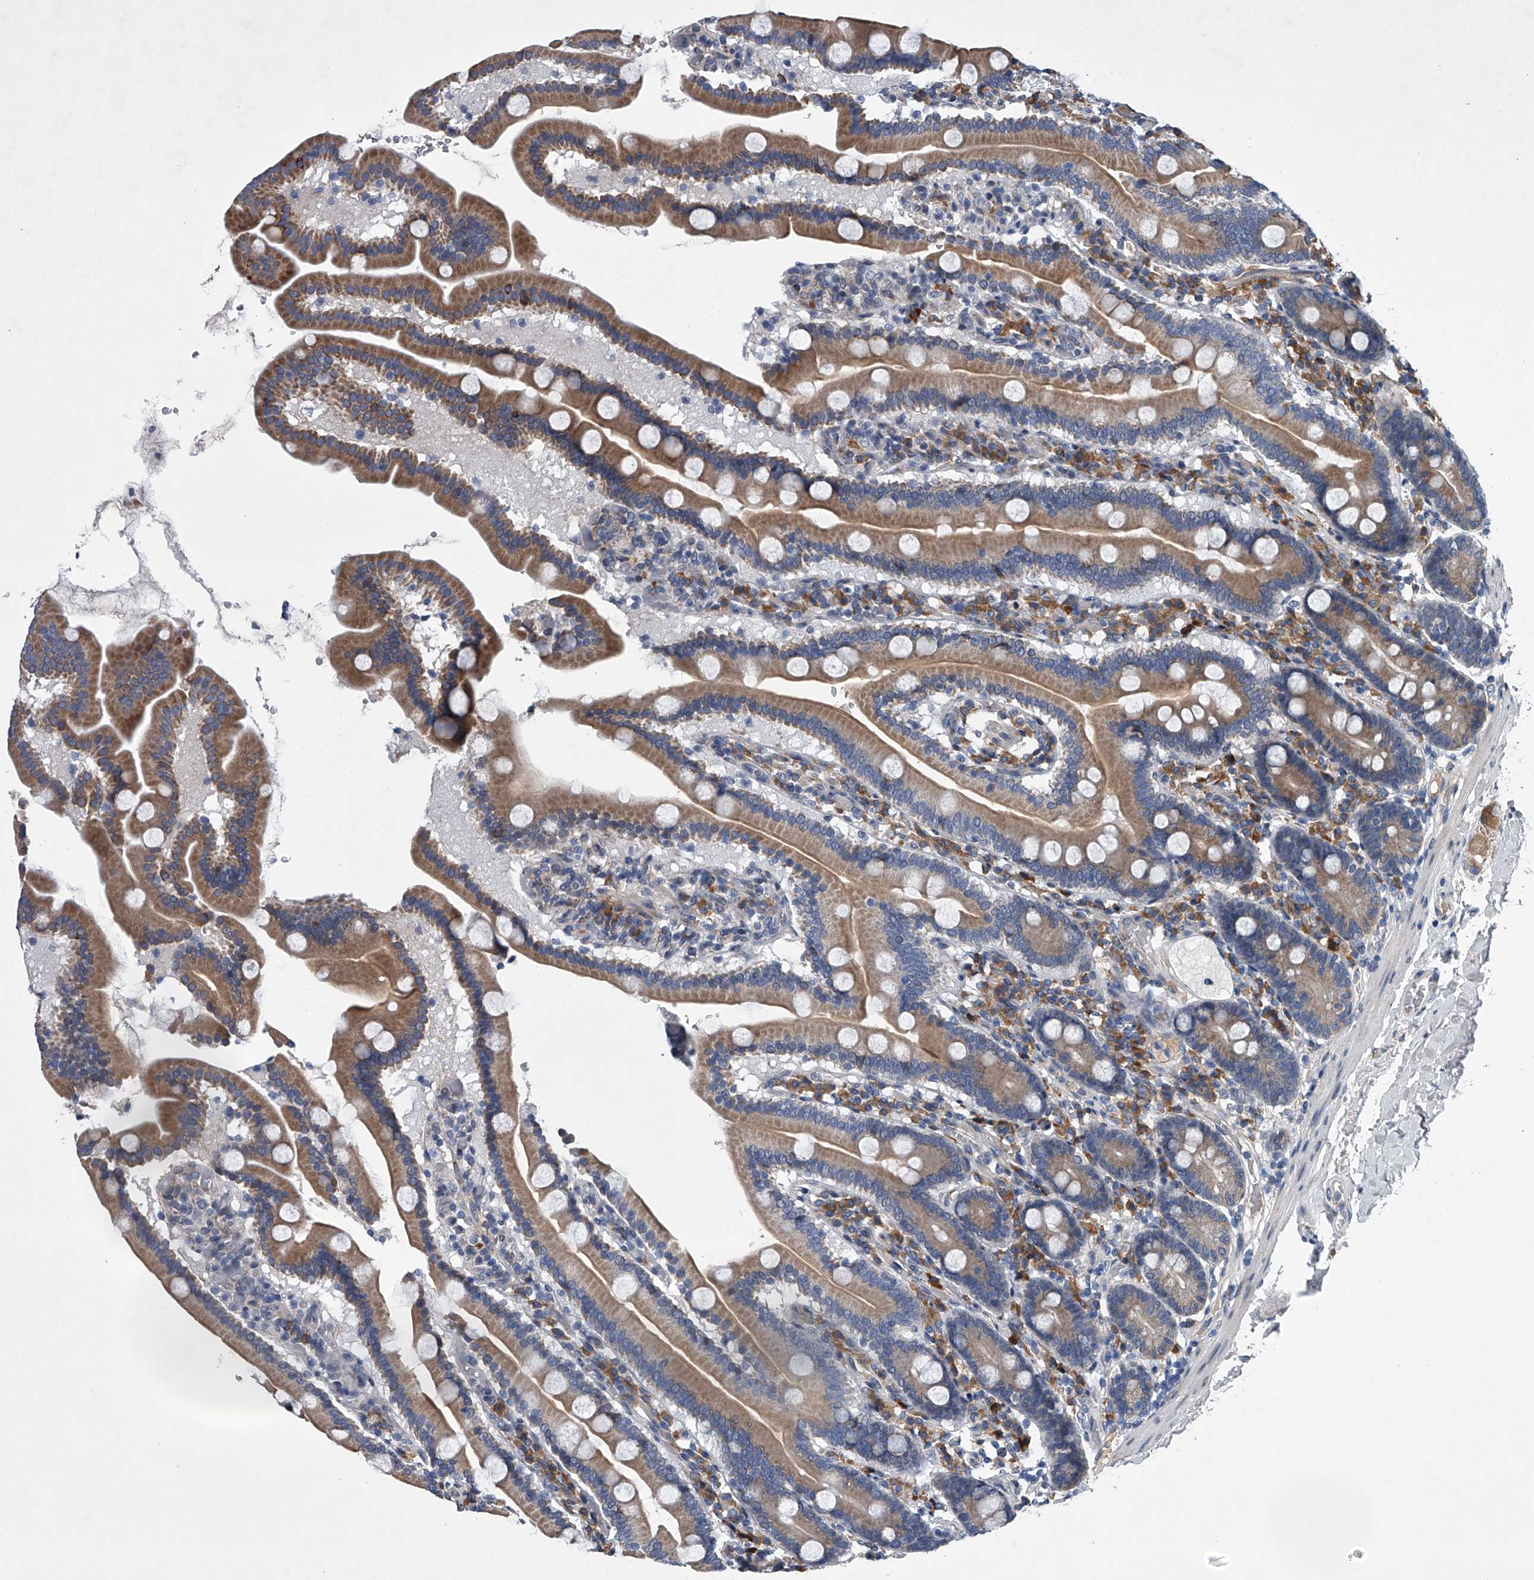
{"staining": {"intensity": "moderate", "quantity": ">75%", "location": "cytoplasmic/membranous"}, "tissue": "duodenum", "cell_type": "Glandular cells", "image_type": "normal", "snomed": [{"axis": "morphology", "description": "Normal tissue, NOS"}, {"axis": "topography", "description": "Duodenum"}], "caption": "Normal duodenum shows moderate cytoplasmic/membranous staining in approximately >75% of glandular cells The staining is performed using DAB (3,3'-diaminobenzidine) brown chromogen to label protein expression. The nuclei are counter-stained blue using hematoxylin..", "gene": "ABCG1", "patient": {"sex": "male", "age": 55}}